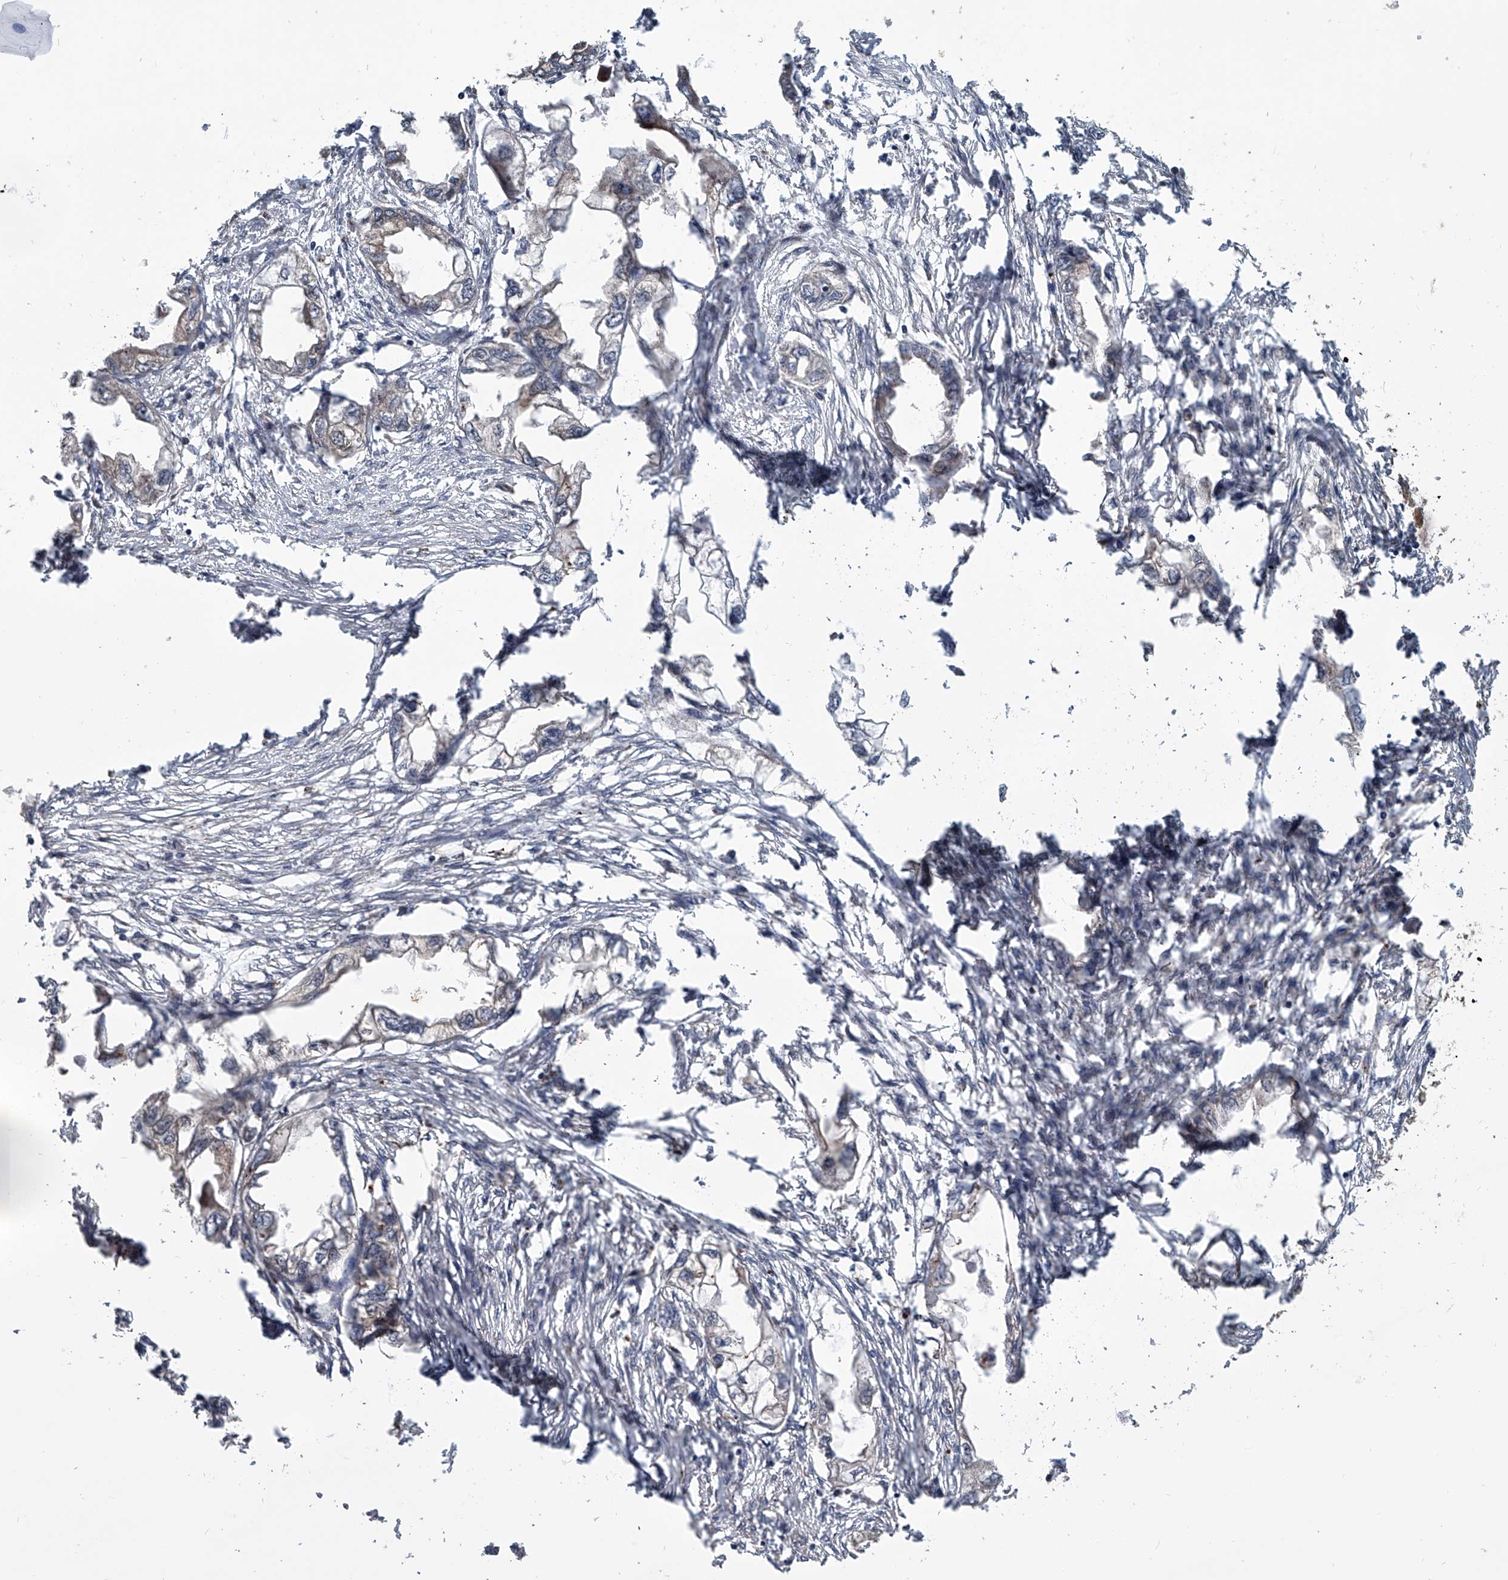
{"staining": {"intensity": "moderate", "quantity": "<25%", "location": "cytoplasmic/membranous"}, "tissue": "endometrial cancer", "cell_type": "Tumor cells", "image_type": "cancer", "snomed": [{"axis": "morphology", "description": "Adenocarcinoma, NOS"}, {"axis": "morphology", "description": "Adenocarcinoma, metastatic, NOS"}, {"axis": "topography", "description": "Adipose tissue"}, {"axis": "topography", "description": "Endometrium"}], "caption": "Brown immunohistochemical staining in endometrial metastatic adenocarcinoma displays moderate cytoplasmic/membranous positivity in approximately <25% of tumor cells.", "gene": "GEMIN8", "patient": {"sex": "female", "age": 67}}